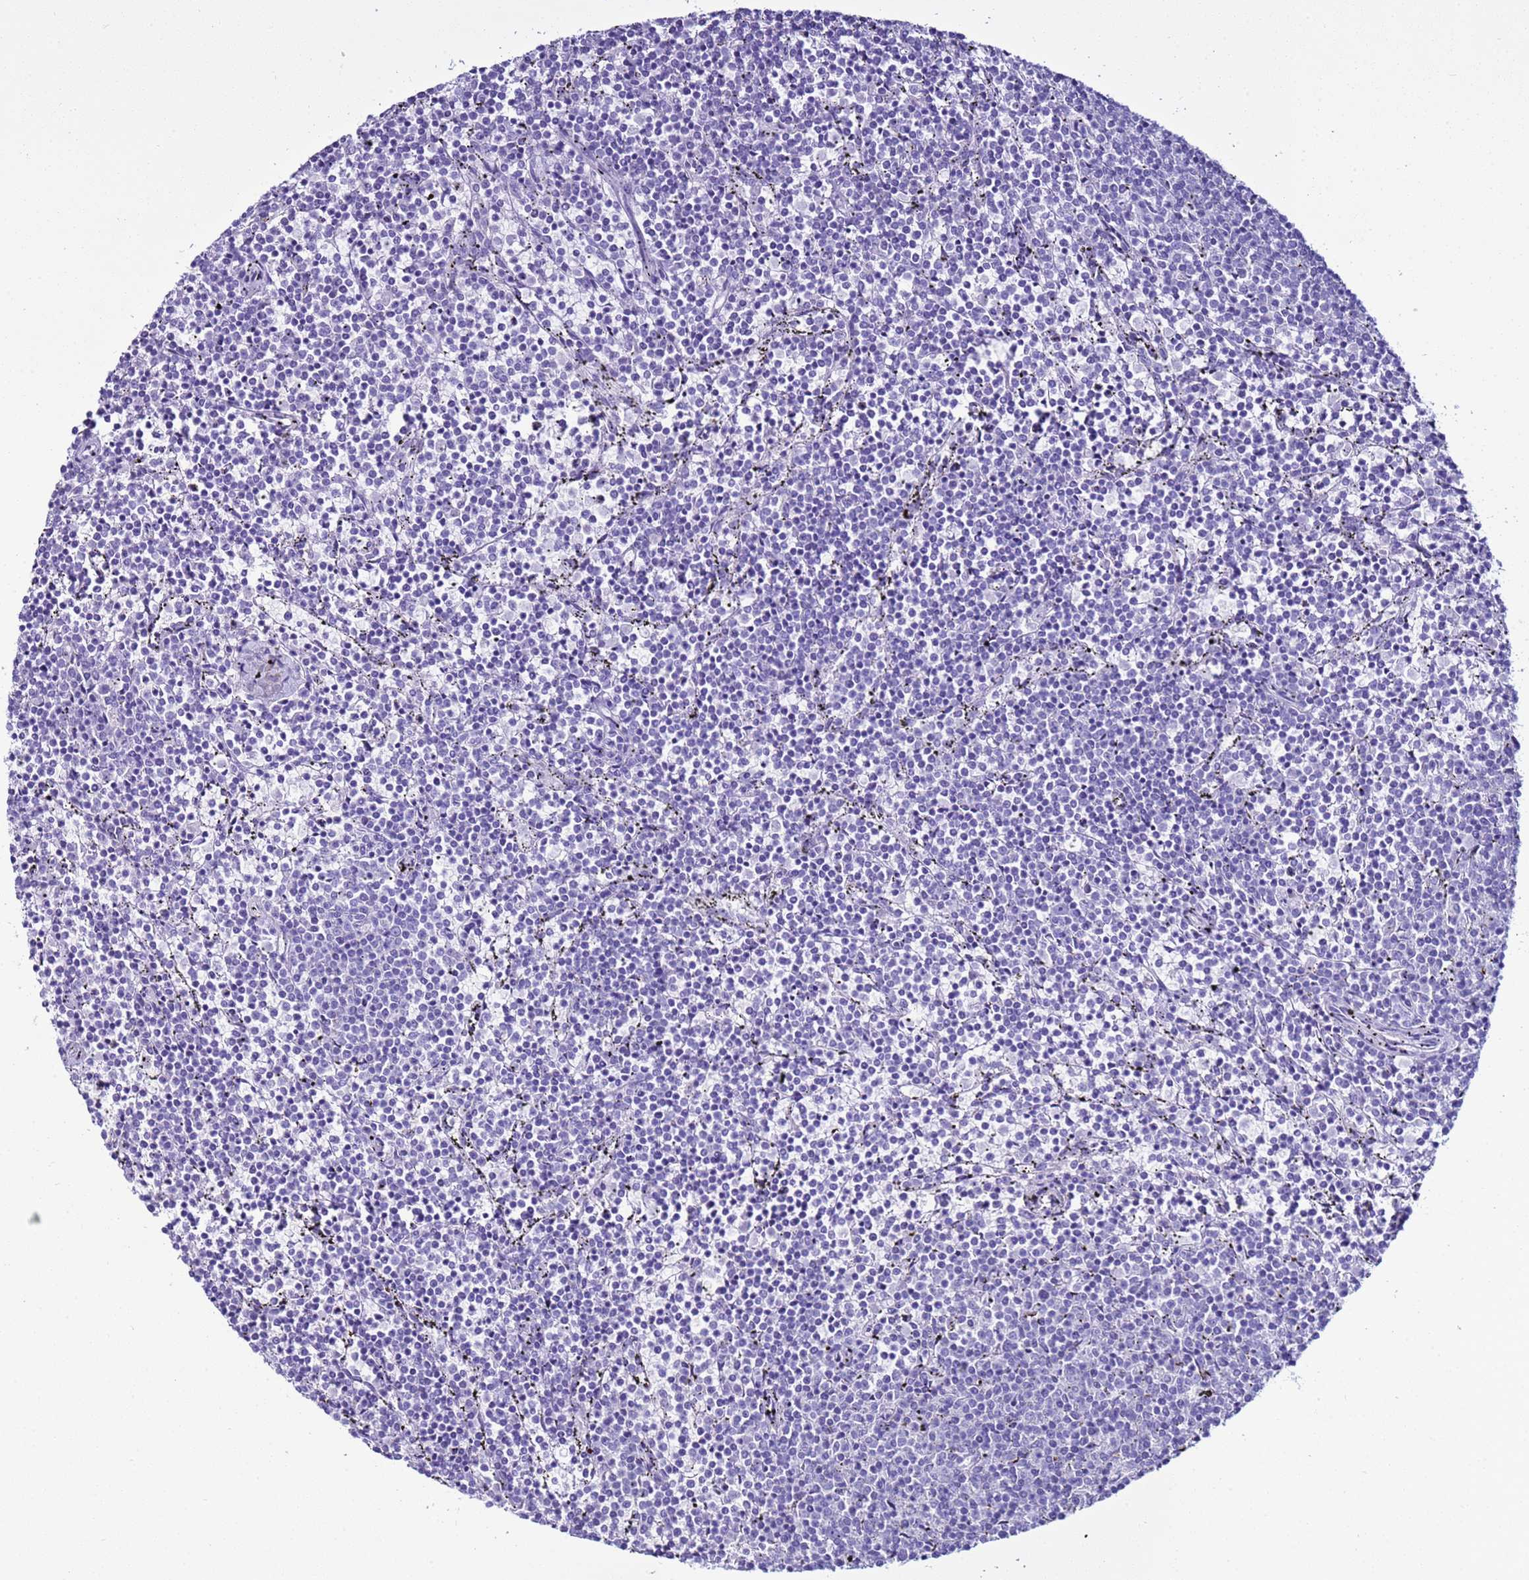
{"staining": {"intensity": "negative", "quantity": "none", "location": "none"}, "tissue": "lymphoma", "cell_type": "Tumor cells", "image_type": "cancer", "snomed": [{"axis": "morphology", "description": "Malignant lymphoma, non-Hodgkin's type, Low grade"}, {"axis": "topography", "description": "Spleen"}], "caption": "DAB (3,3'-diaminobenzidine) immunohistochemical staining of human lymphoma reveals no significant staining in tumor cells.", "gene": "LCMT1", "patient": {"sex": "female", "age": 50}}